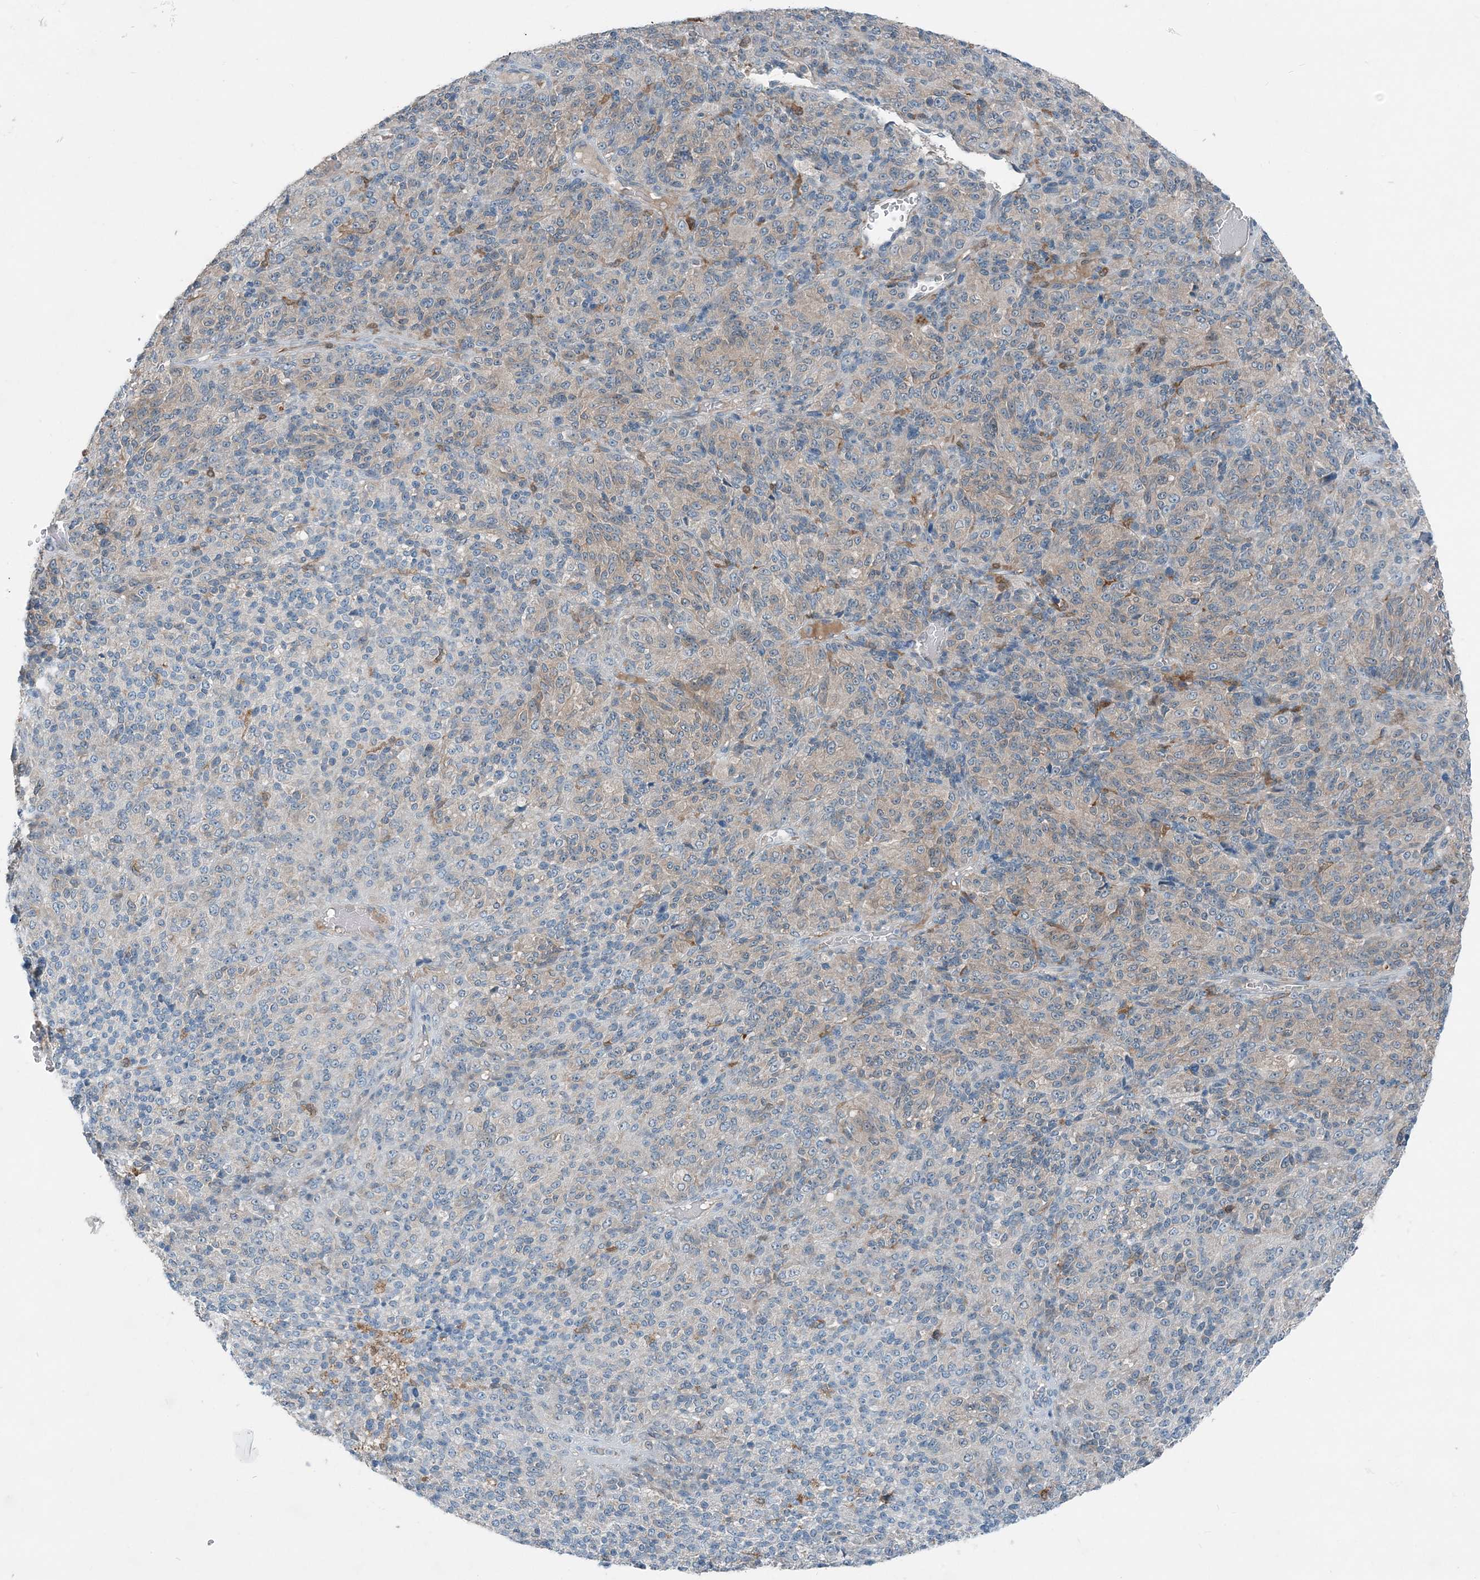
{"staining": {"intensity": "negative", "quantity": "none", "location": "none"}, "tissue": "melanoma", "cell_type": "Tumor cells", "image_type": "cancer", "snomed": [{"axis": "morphology", "description": "Malignant melanoma, Metastatic site"}, {"axis": "topography", "description": "Brain"}], "caption": "Immunohistochemical staining of melanoma reveals no significant staining in tumor cells.", "gene": "ARMH1", "patient": {"sex": "female", "age": 56}}